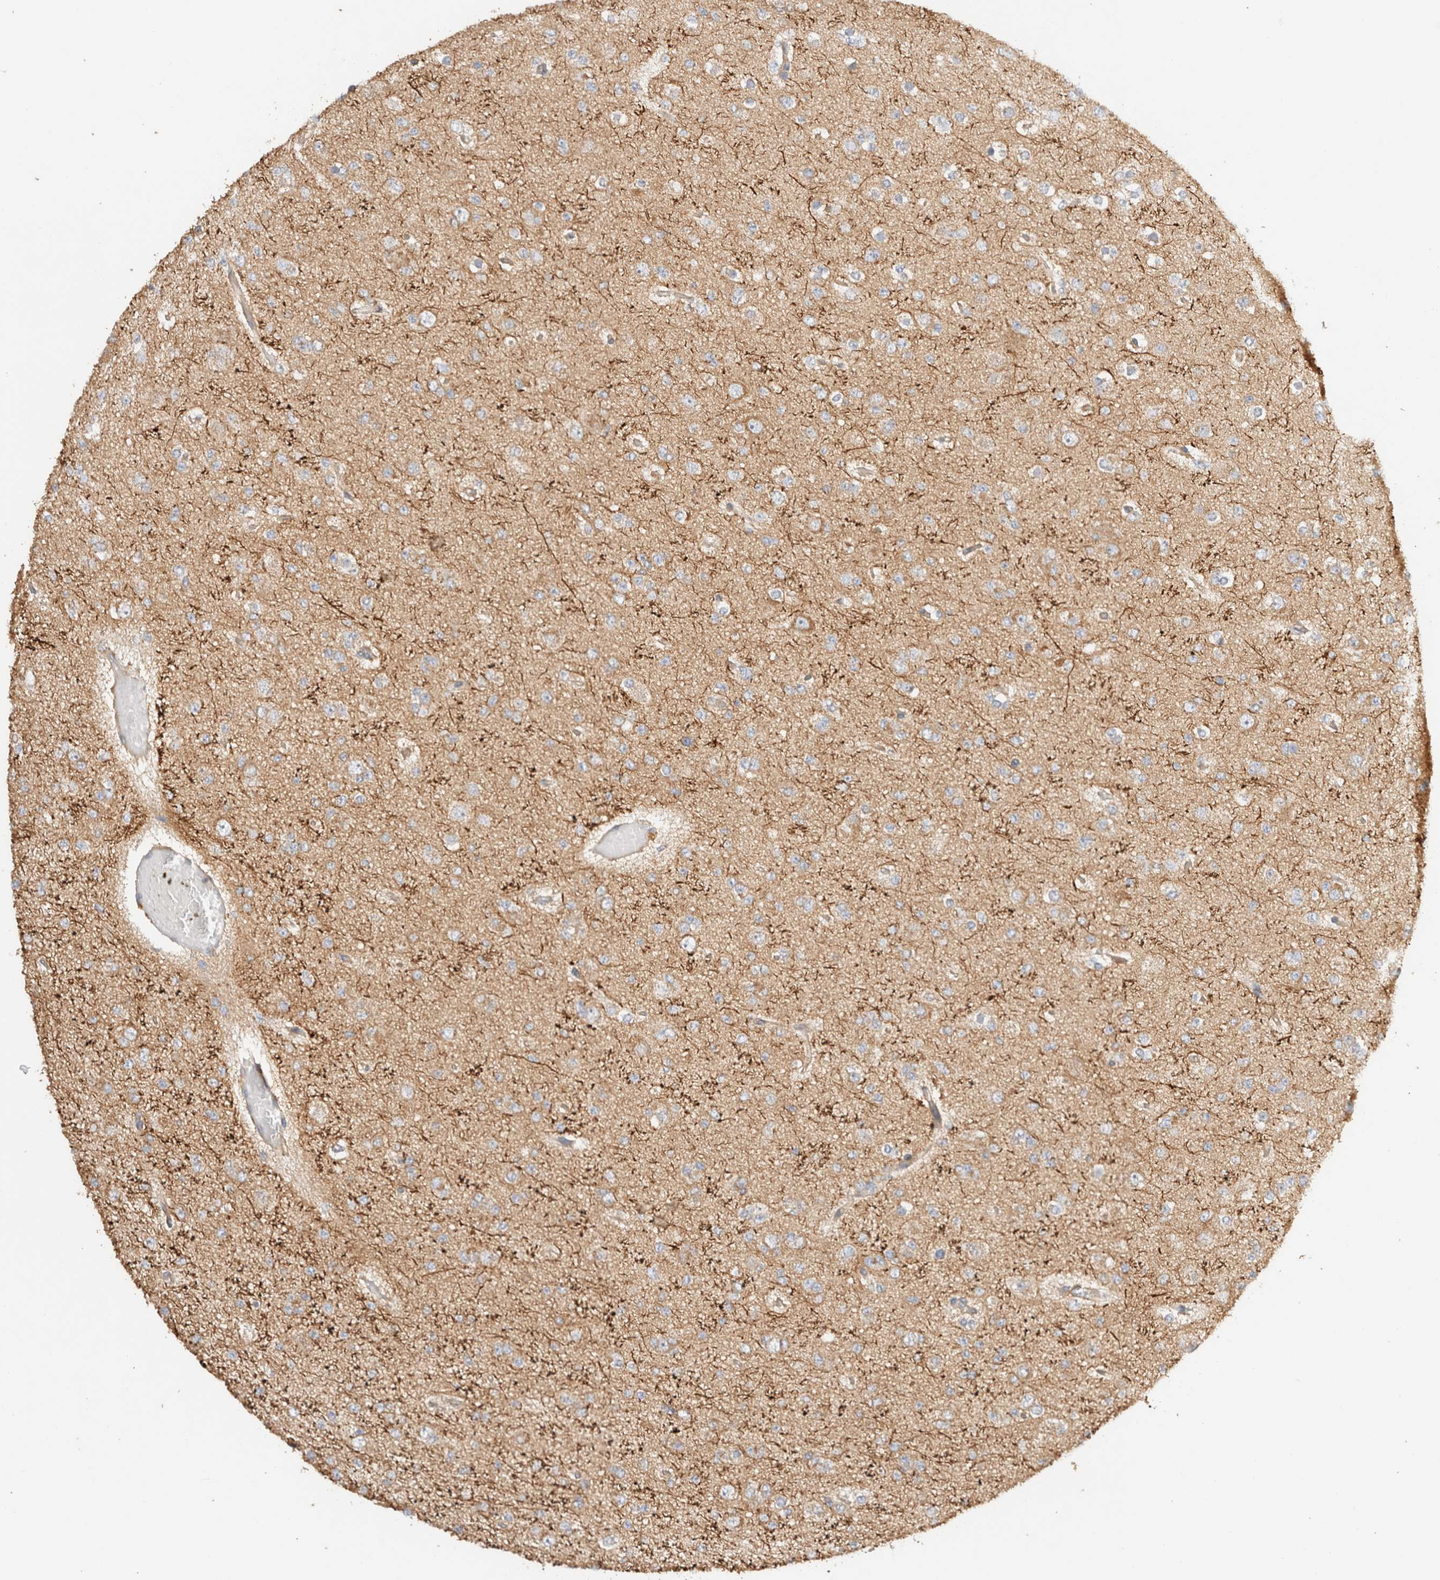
{"staining": {"intensity": "weak", "quantity": "<25%", "location": "cytoplasmic/membranous"}, "tissue": "glioma", "cell_type": "Tumor cells", "image_type": "cancer", "snomed": [{"axis": "morphology", "description": "Glioma, malignant, Low grade"}, {"axis": "topography", "description": "Brain"}], "caption": "Immunohistochemical staining of malignant glioma (low-grade) shows no significant staining in tumor cells.", "gene": "B3GNTL1", "patient": {"sex": "female", "age": 22}}